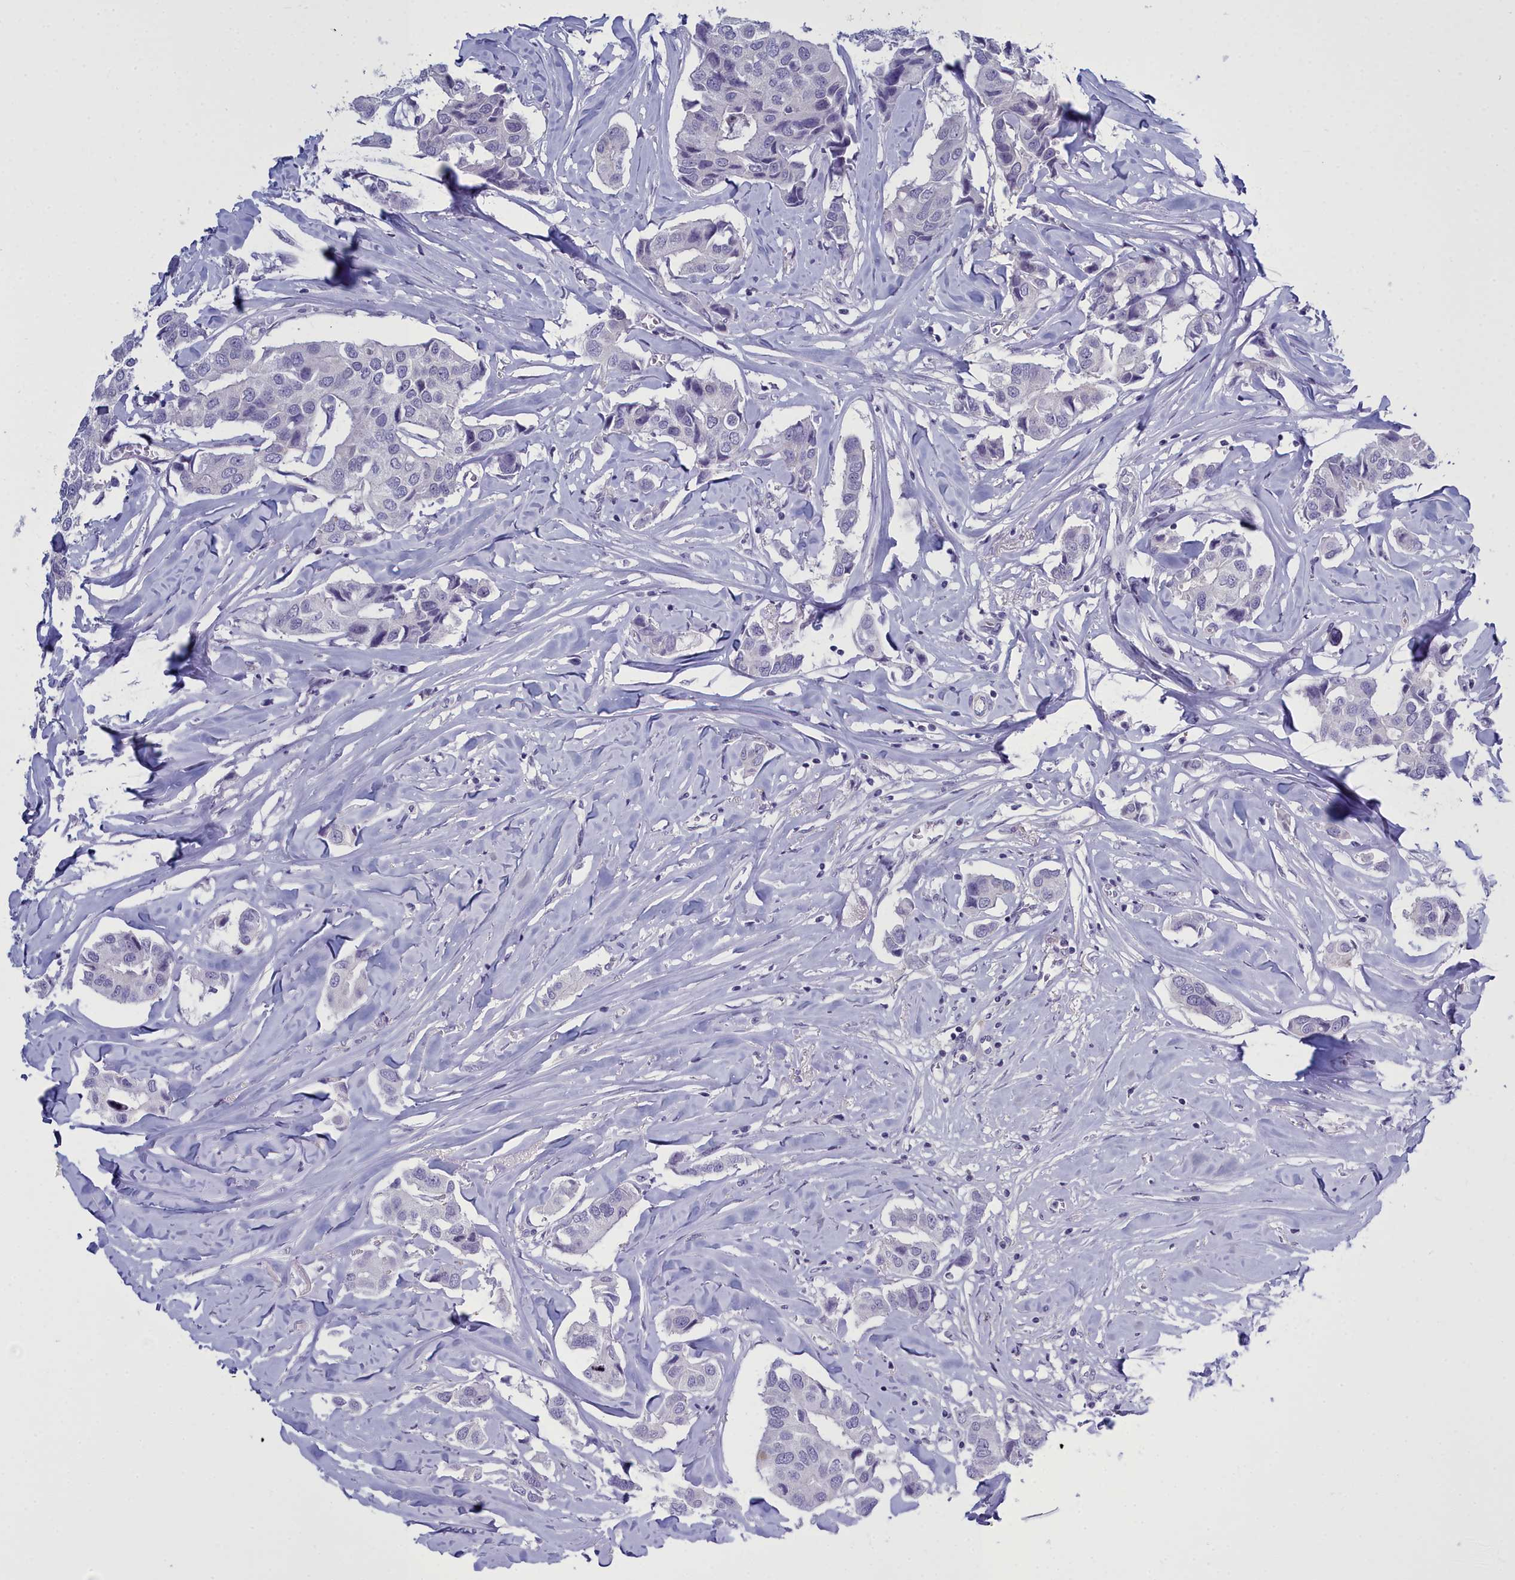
{"staining": {"intensity": "negative", "quantity": "none", "location": "none"}, "tissue": "breast cancer", "cell_type": "Tumor cells", "image_type": "cancer", "snomed": [{"axis": "morphology", "description": "Duct carcinoma"}, {"axis": "topography", "description": "Breast"}], "caption": "Immunohistochemical staining of infiltrating ductal carcinoma (breast) displays no significant expression in tumor cells. (Immunohistochemistry (ihc), brightfield microscopy, high magnification).", "gene": "MAP6", "patient": {"sex": "female", "age": 80}}